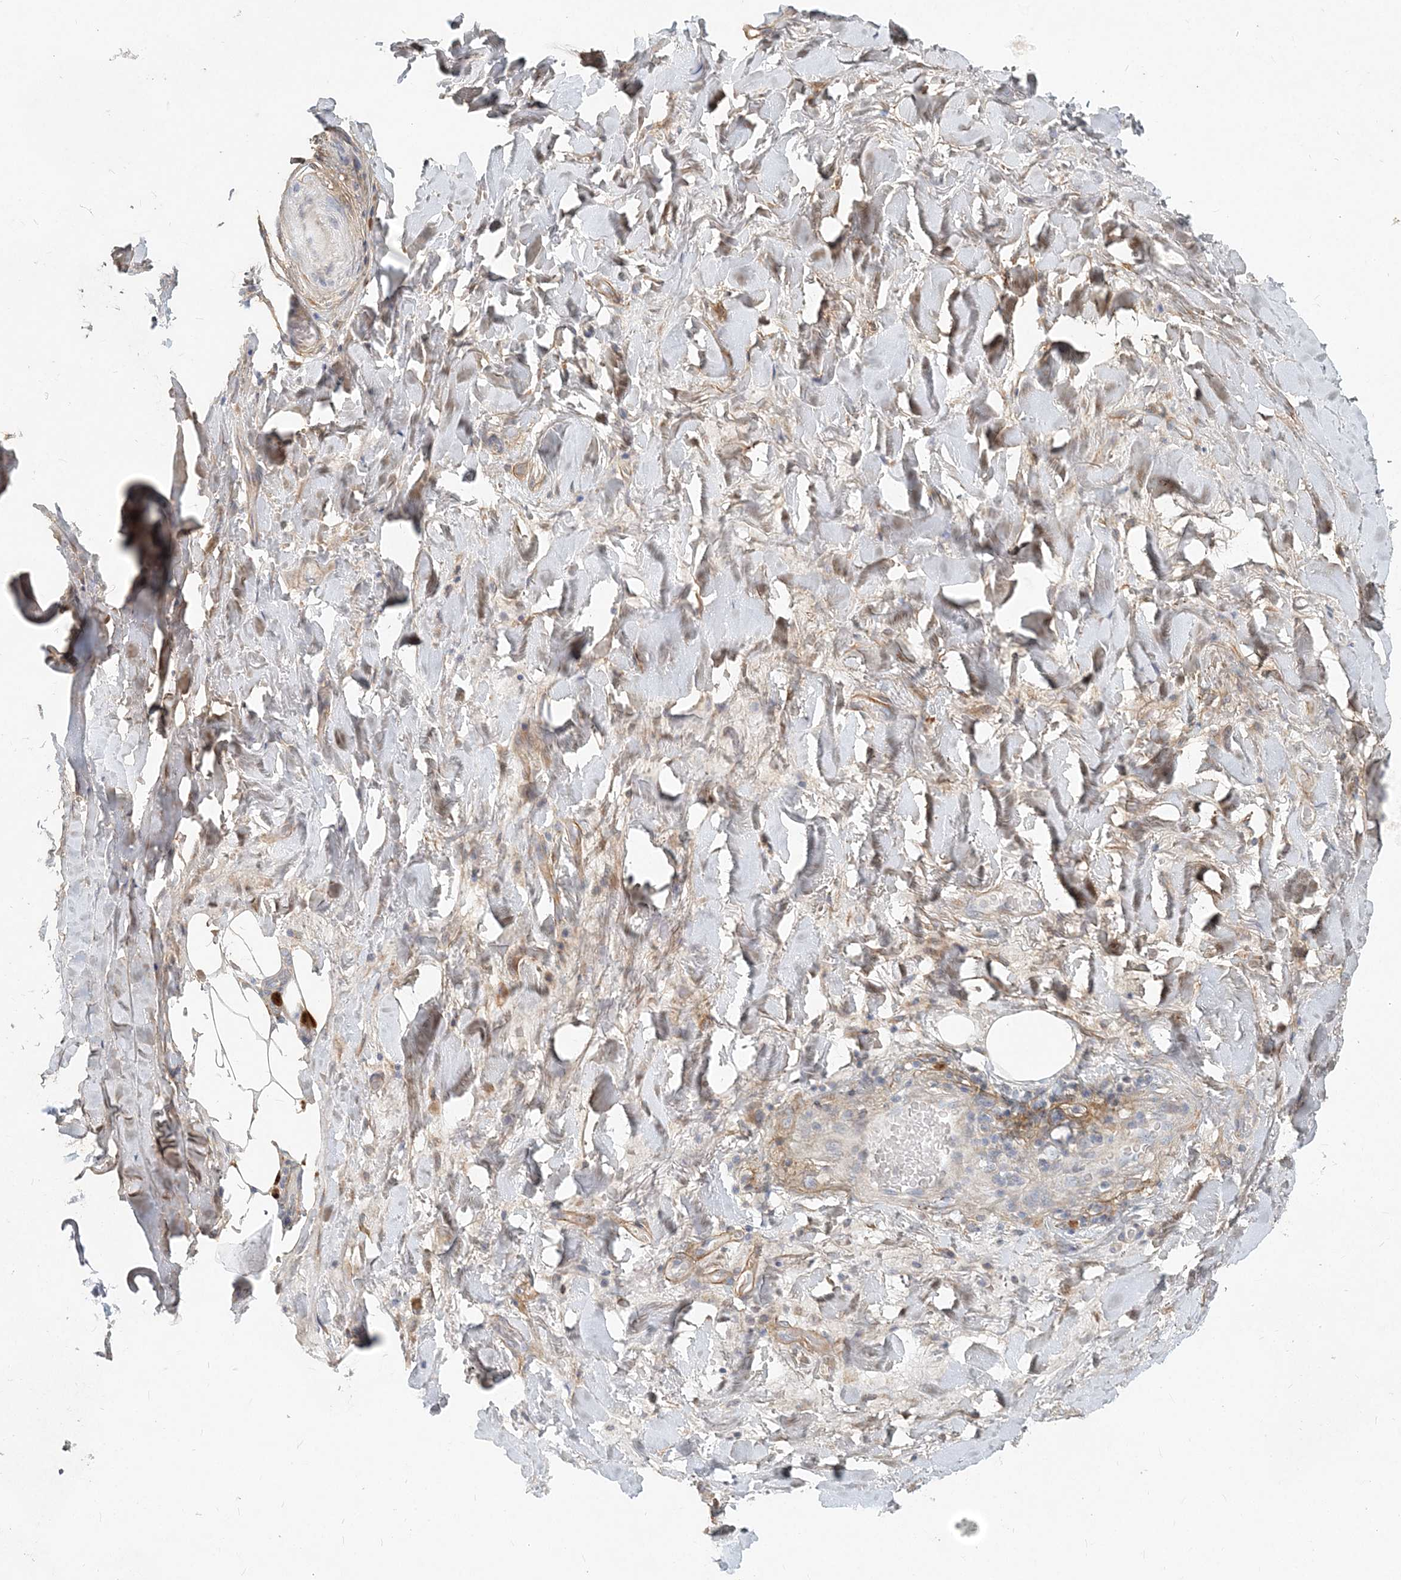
{"staining": {"intensity": "moderate", "quantity": "25%-75%", "location": "cytoplasmic/membranous"}, "tissue": "adipose tissue", "cell_type": "Adipocytes", "image_type": "normal", "snomed": [{"axis": "morphology", "description": "Normal tissue, NOS"}, {"axis": "morphology", "description": "Squamous cell carcinoma, NOS"}, {"axis": "topography", "description": "Lymph node"}, {"axis": "topography", "description": "Bronchus"}, {"axis": "topography", "description": "Lung"}], "caption": "Immunohistochemistry of benign adipose tissue shows medium levels of moderate cytoplasmic/membranous positivity in approximately 25%-75% of adipocytes.", "gene": "GMPPA", "patient": {"sex": "male", "age": 66}}